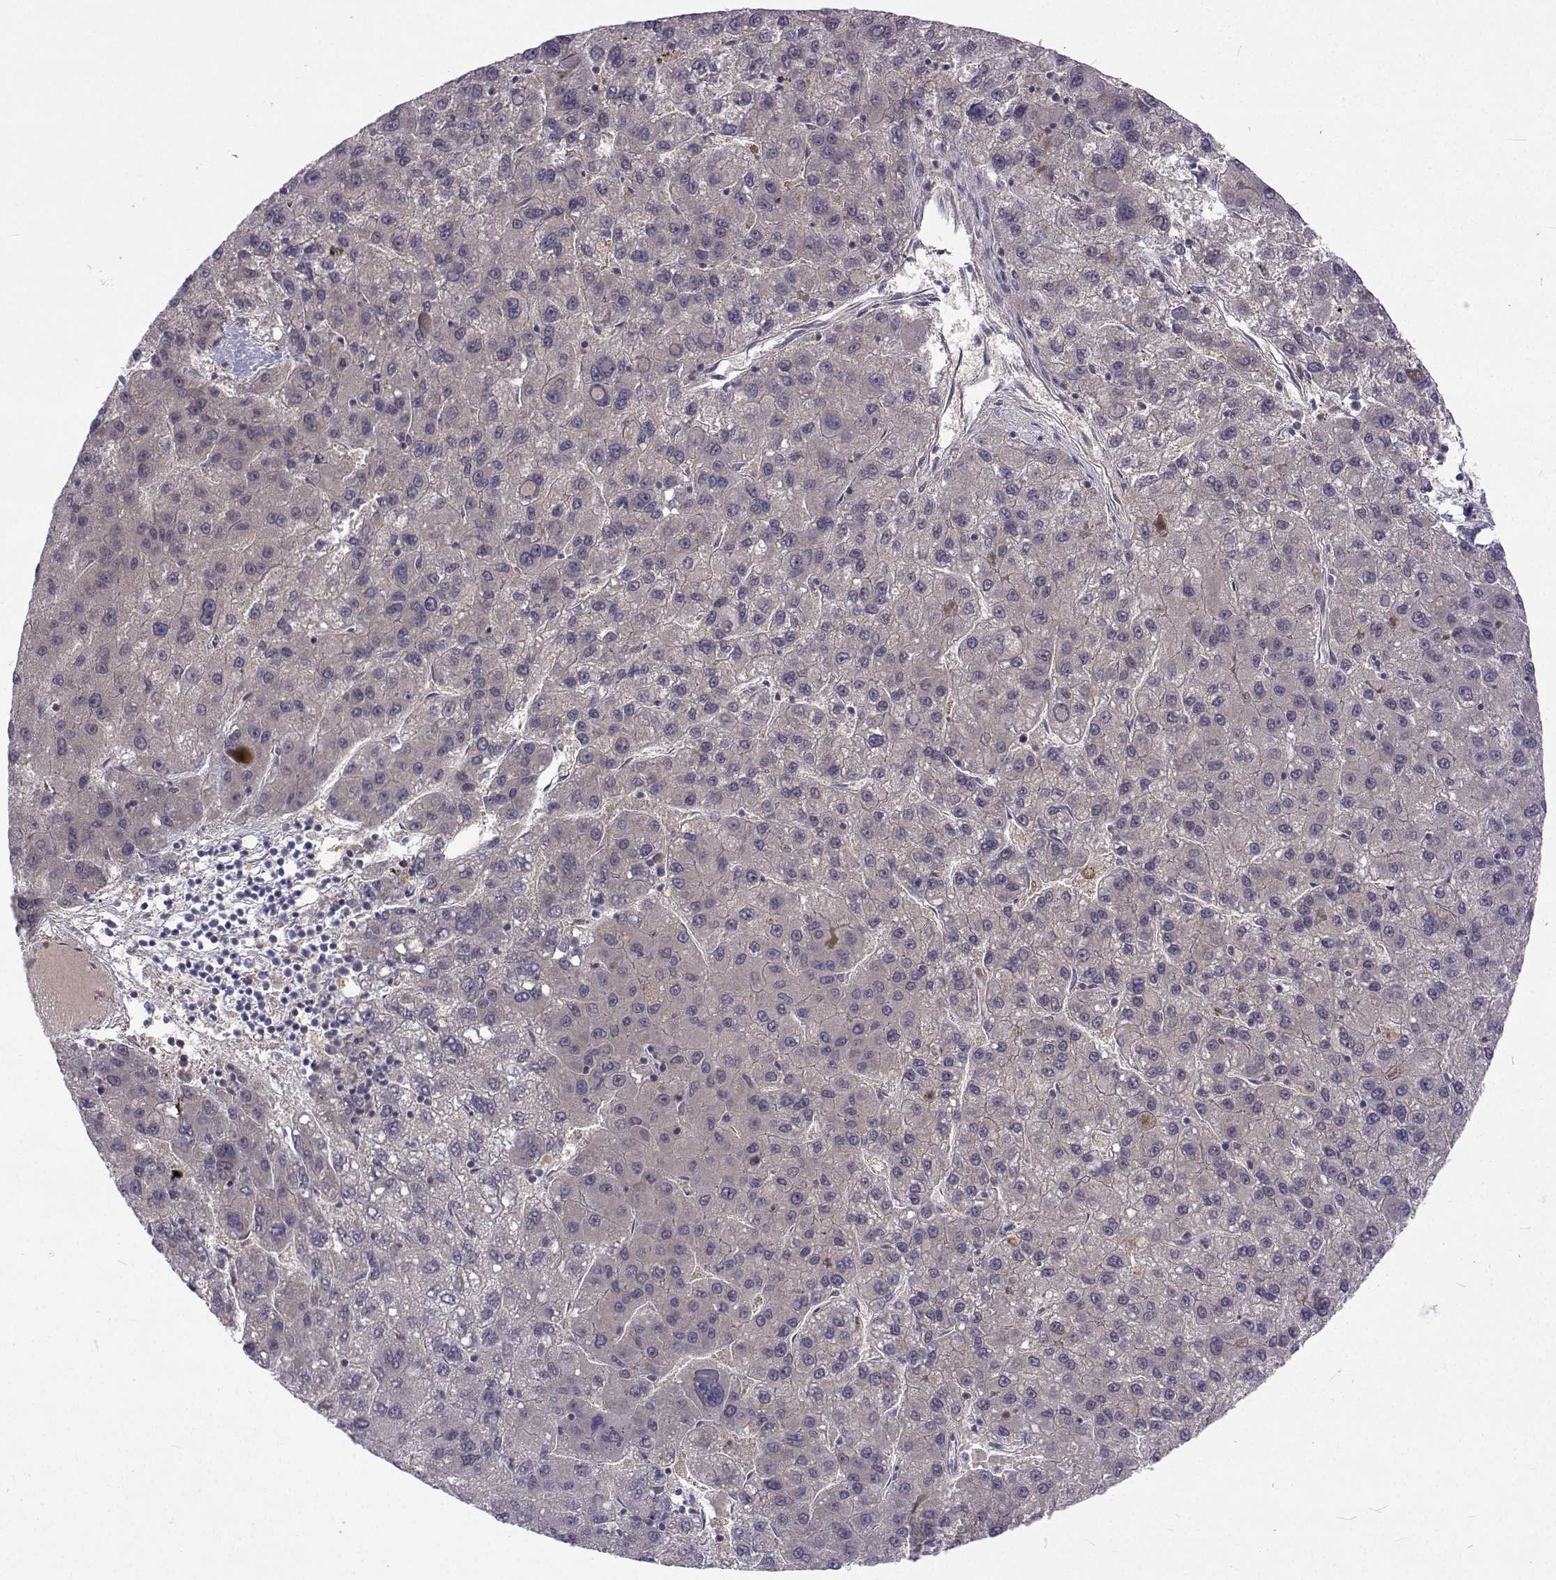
{"staining": {"intensity": "negative", "quantity": "none", "location": "none"}, "tissue": "liver cancer", "cell_type": "Tumor cells", "image_type": "cancer", "snomed": [{"axis": "morphology", "description": "Carcinoma, Hepatocellular, NOS"}, {"axis": "topography", "description": "Liver"}], "caption": "Immunohistochemical staining of human liver hepatocellular carcinoma shows no significant positivity in tumor cells. The staining is performed using DAB (3,3'-diaminobenzidine) brown chromogen with nuclei counter-stained in using hematoxylin.", "gene": "GALM", "patient": {"sex": "female", "age": 82}}